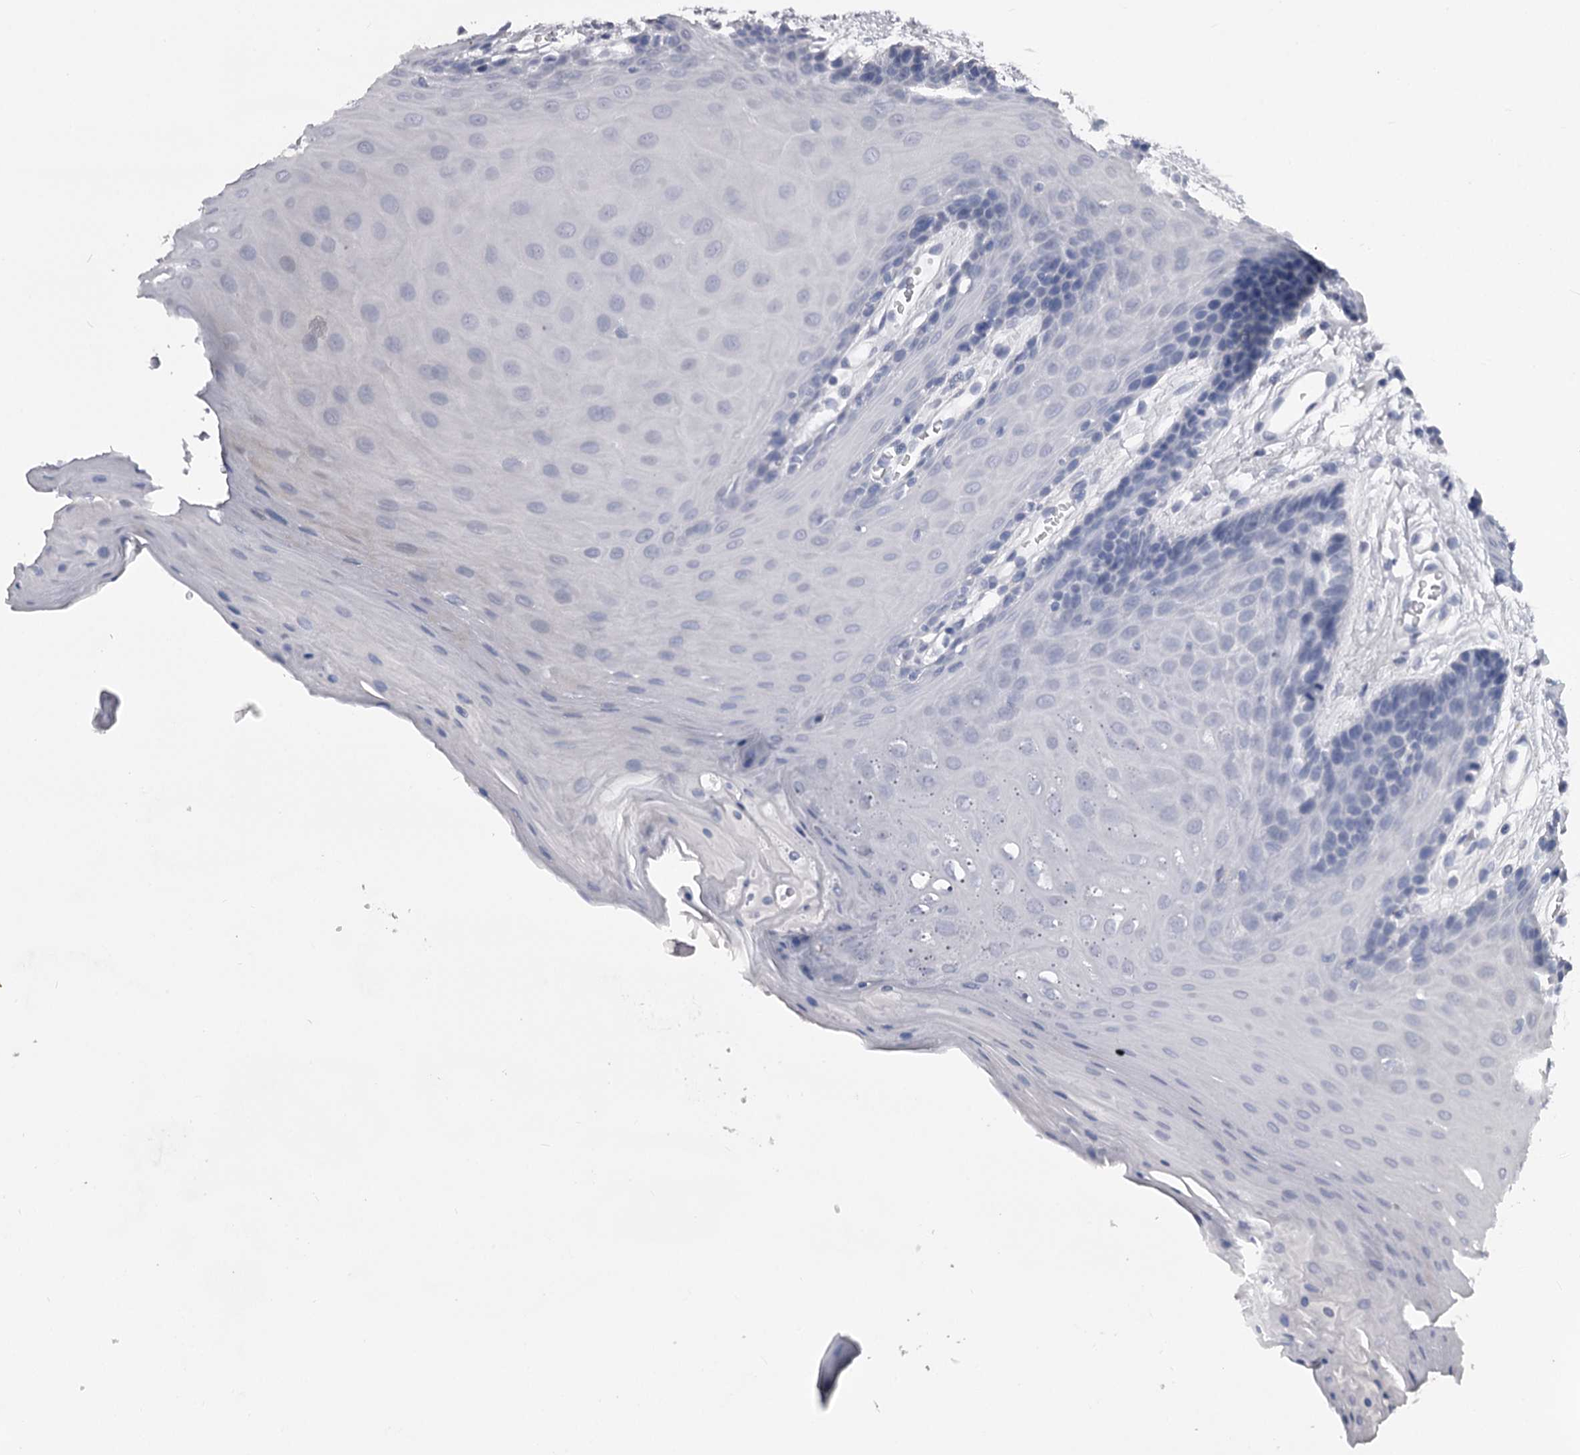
{"staining": {"intensity": "negative", "quantity": "none", "location": "none"}, "tissue": "oral mucosa", "cell_type": "Squamous epithelial cells", "image_type": "normal", "snomed": [{"axis": "morphology", "description": "Normal tissue, NOS"}, {"axis": "morphology", "description": "Squamous cell carcinoma, NOS"}, {"axis": "topography", "description": "Skeletal muscle"}, {"axis": "topography", "description": "Oral tissue"}, {"axis": "topography", "description": "Salivary gland"}, {"axis": "topography", "description": "Head-Neck"}], "caption": "This is an immunohistochemistry (IHC) photomicrograph of benign oral mucosa. There is no staining in squamous epithelial cells.", "gene": "GSTO1", "patient": {"sex": "male", "age": 54}}